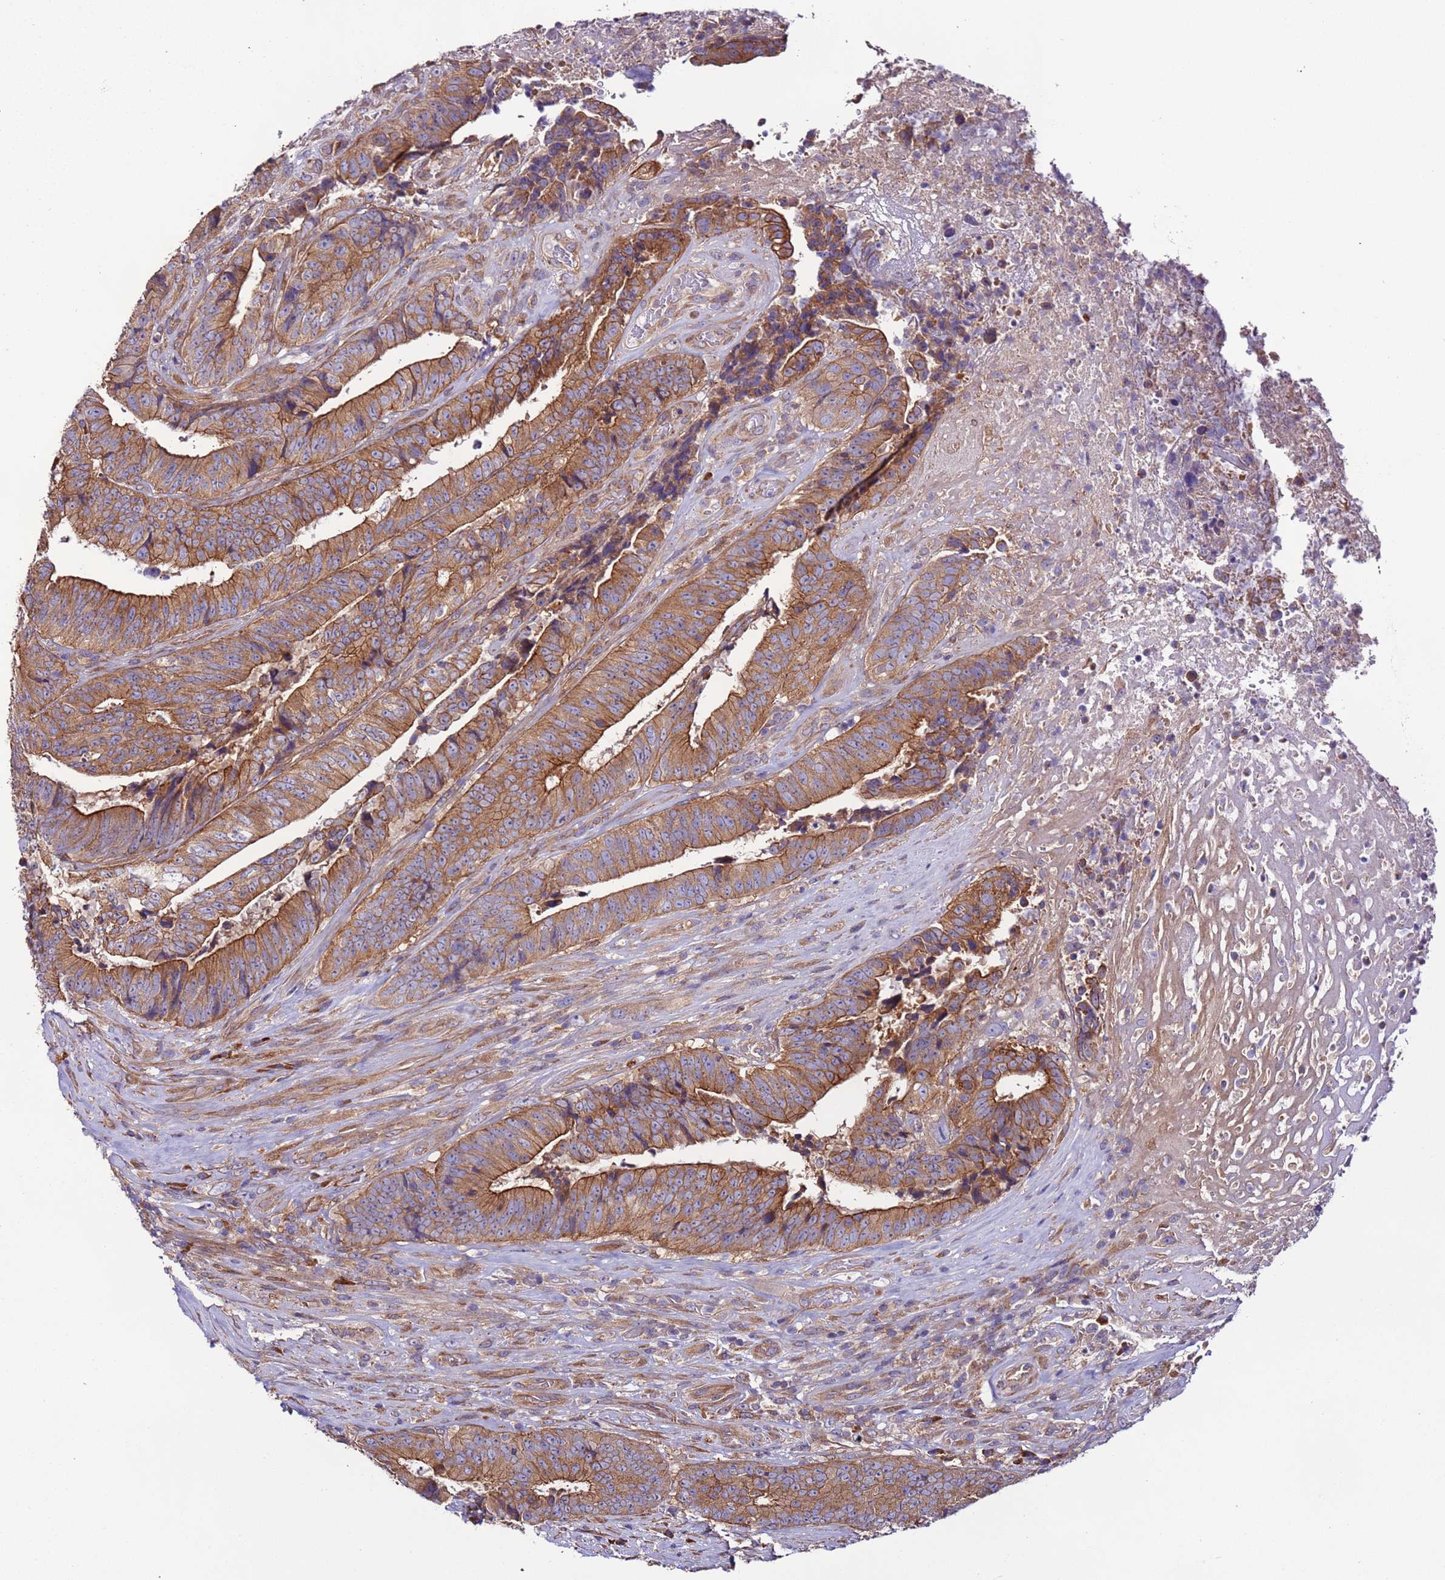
{"staining": {"intensity": "moderate", "quantity": ">75%", "location": "cytoplasmic/membranous"}, "tissue": "colorectal cancer", "cell_type": "Tumor cells", "image_type": "cancer", "snomed": [{"axis": "morphology", "description": "Adenocarcinoma, NOS"}, {"axis": "topography", "description": "Rectum"}], "caption": "Adenocarcinoma (colorectal) tissue displays moderate cytoplasmic/membranous positivity in about >75% of tumor cells", "gene": "SPCS1", "patient": {"sex": "male", "age": 72}}